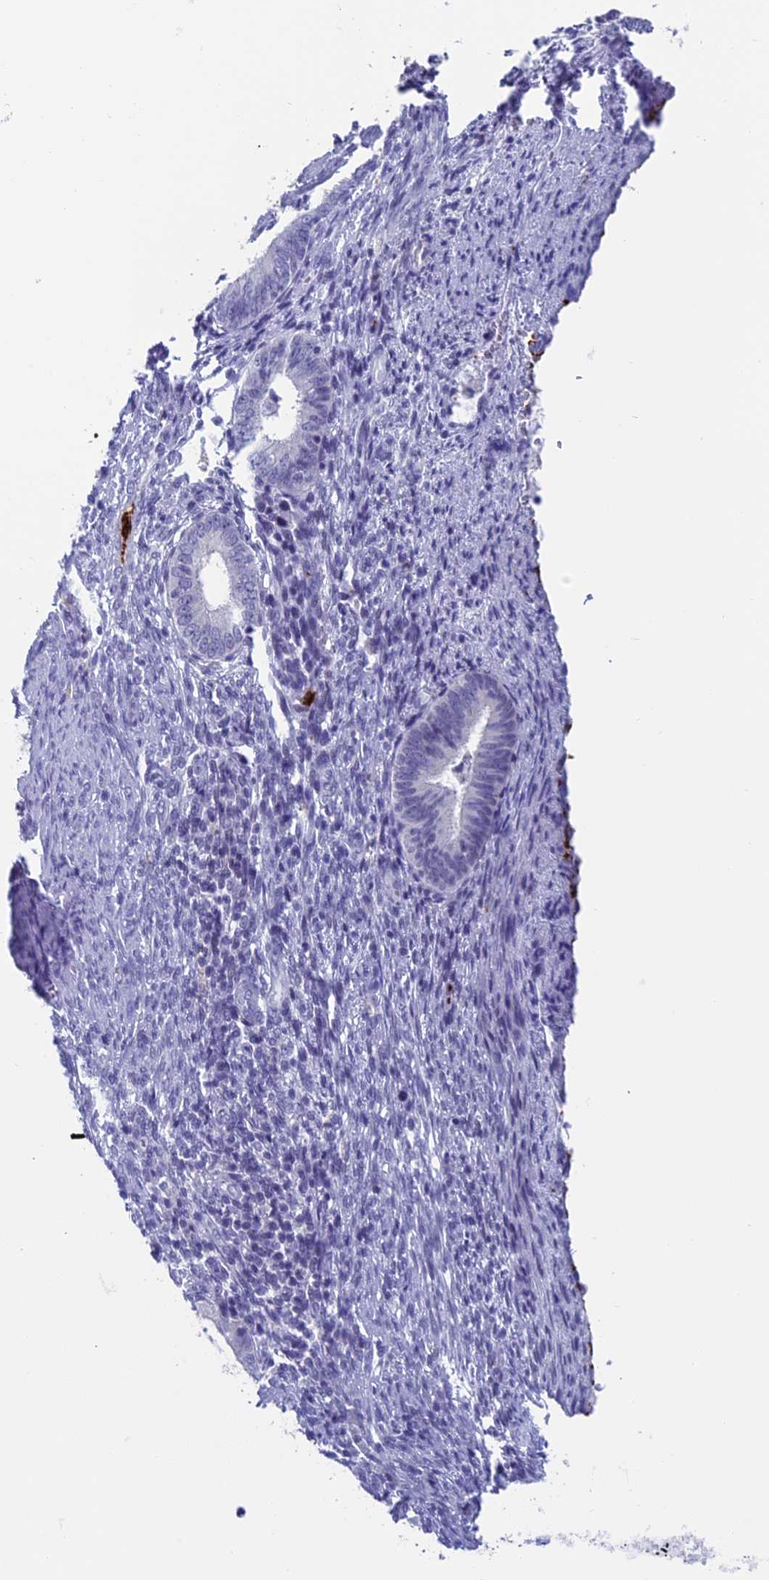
{"staining": {"intensity": "negative", "quantity": "none", "location": "none"}, "tissue": "endometrial cancer", "cell_type": "Tumor cells", "image_type": "cancer", "snomed": [{"axis": "morphology", "description": "Adenocarcinoma, NOS"}, {"axis": "topography", "description": "Endometrium"}], "caption": "A photomicrograph of adenocarcinoma (endometrial) stained for a protein reveals no brown staining in tumor cells.", "gene": "AIFM2", "patient": {"sex": "female", "age": 51}}